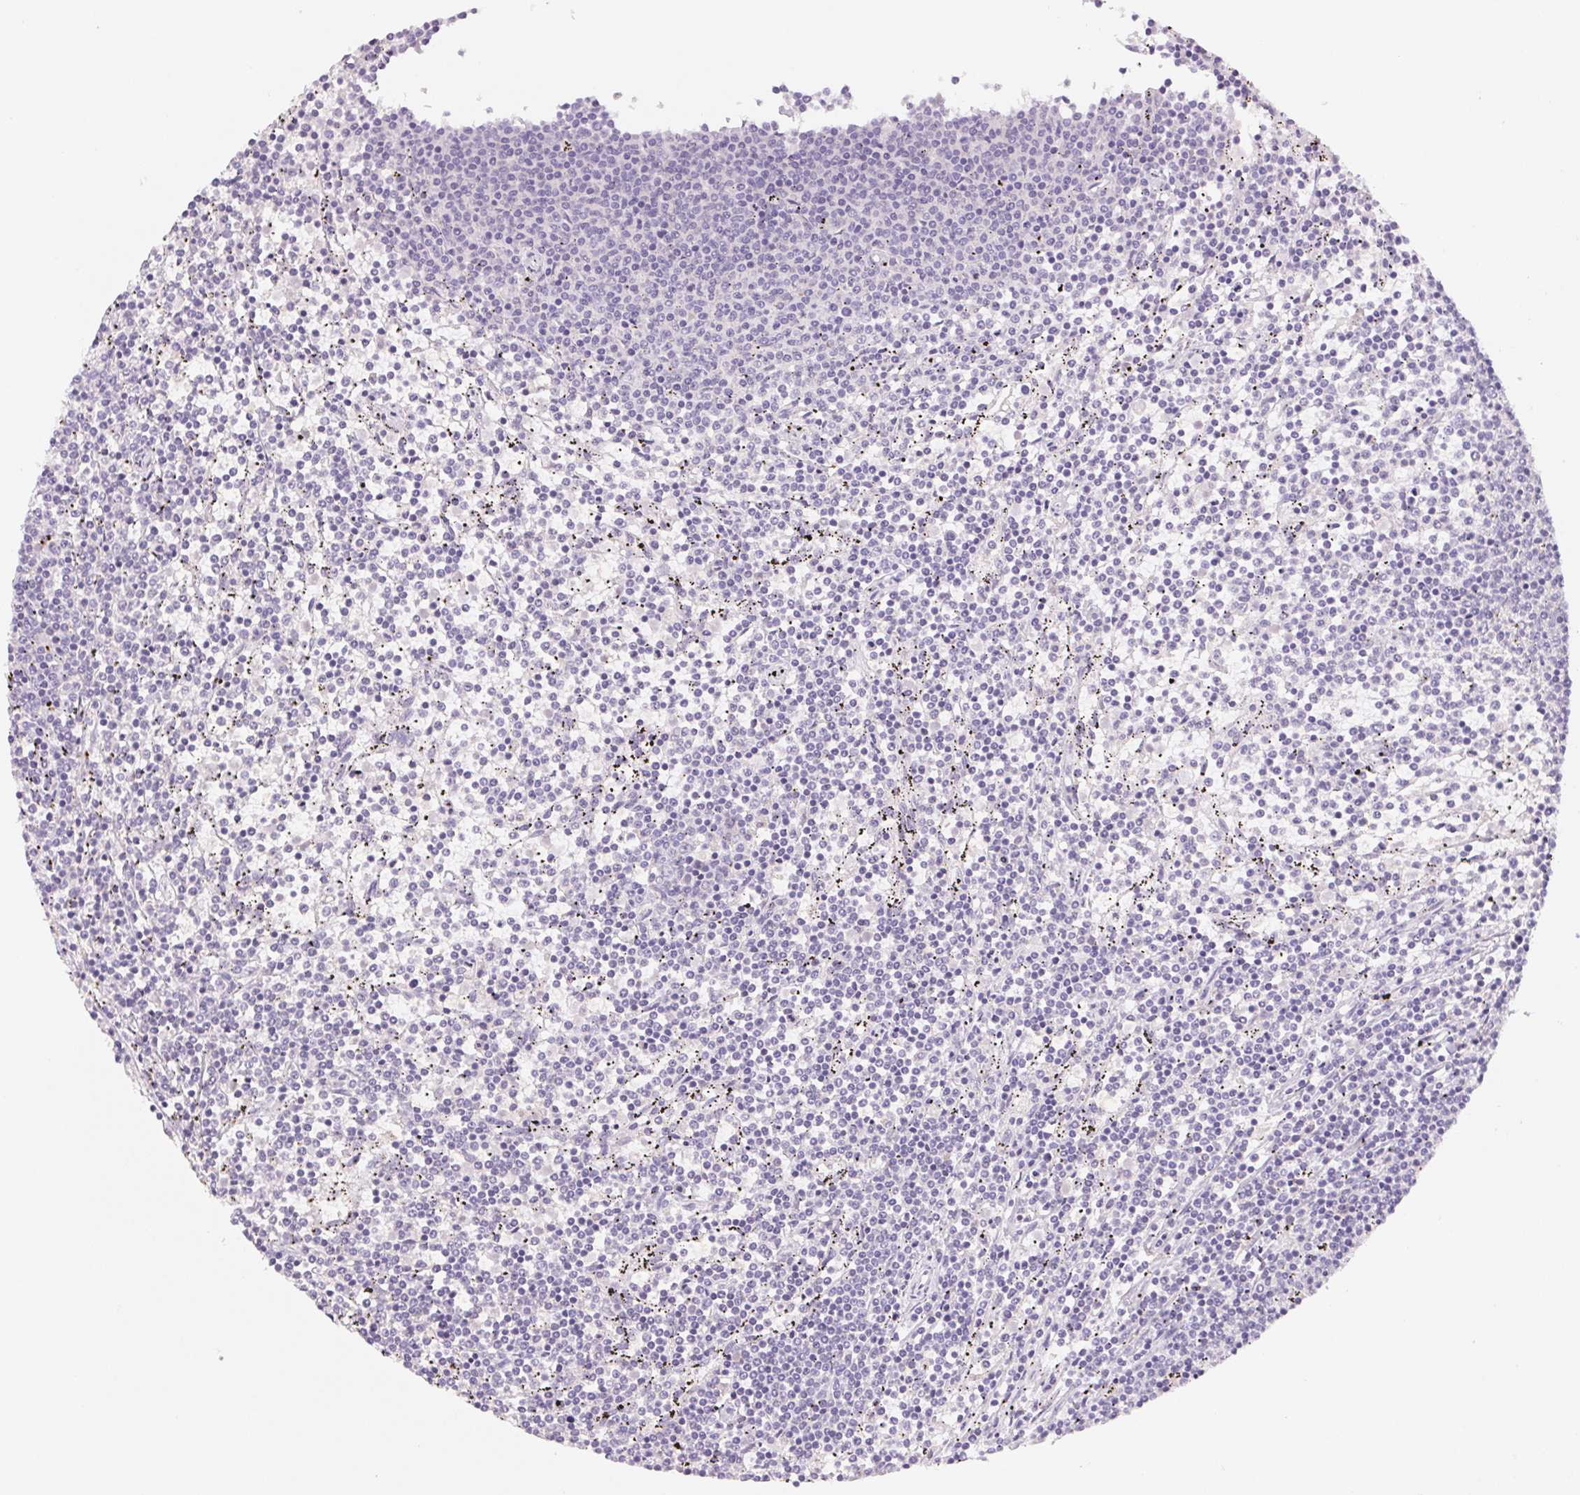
{"staining": {"intensity": "negative", "quantity": "none", "location": "none"}, "tissue": "lymphoma", "cell_type": "Tumor cells", "image_type": "cancer", "snomed": [{"axis": "morphology", "description": "Malignant lymphoma, non-Hodgkin's type, Low grade"}, {"axis": "topography", "description": "Spleen"}], "caption": "Immunohistochemistry (IHC) histopathology image of human low-grade malignant lymphoma, non-Hodgkin's type stained for a protein (brown), which displays no positivity in tumor cells. The staining was performed using DAB (3,3'-diaminobenzidine) to visualize the protein expression in brown, while the nuclei were stained in blue with hematoxylin (Magnification: 20x).", "gene": "PNMA8B", "patient": {"sex": "female", "age": 50}}